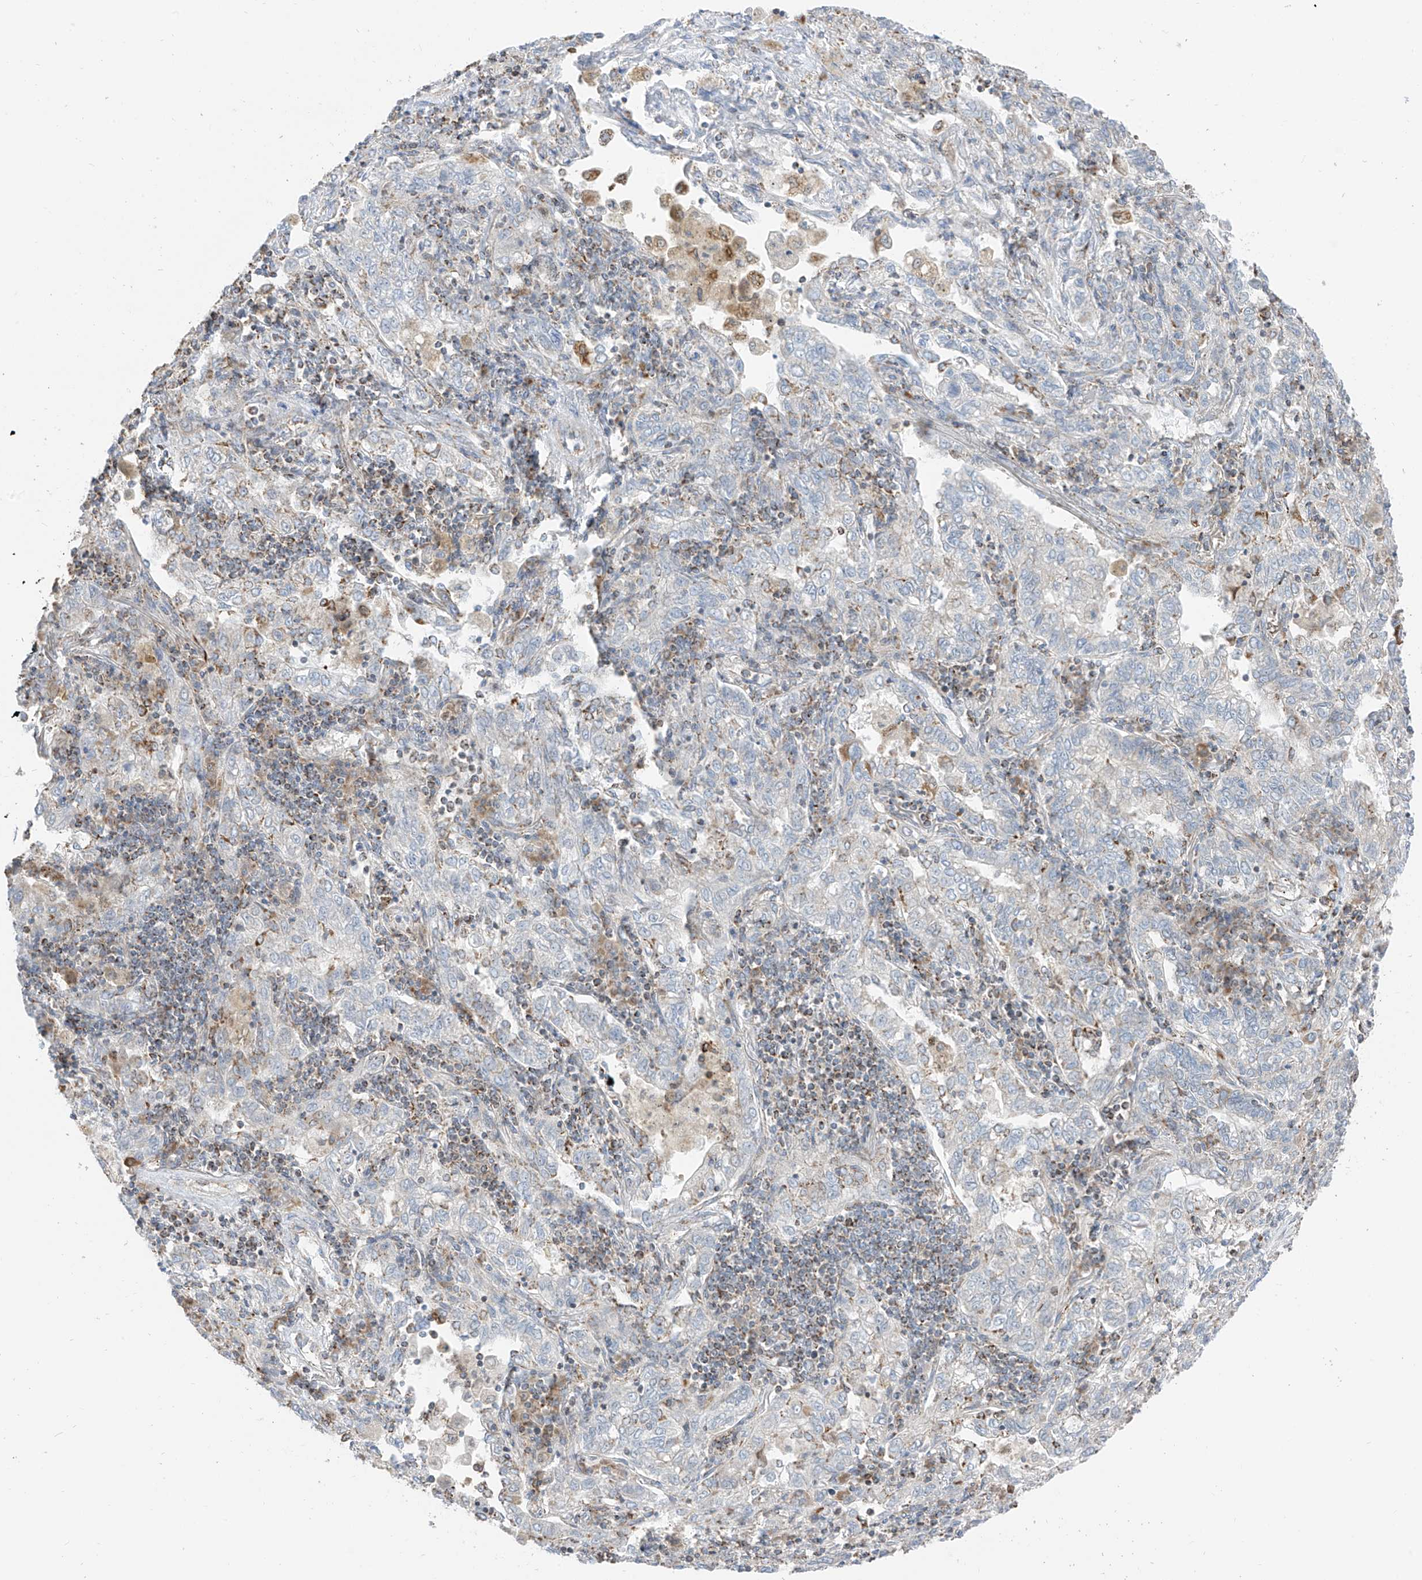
{"staining": {"intensity": "negative", "quantity": "none", "location": "none"}, "tissue": "lung cancer", "cell_type": "Tumor cells", "image_type": "cancer", "snomed": [{"axis": "morphology", "description": "Adenocarcinoma, NOS"}, {"axis": "topography", "description": "Lung"}], "caption": "Tumor cells are negative for brown protein staining in lung cancer (adenocarcinoma).", "gene": "ETHE1", "patient": {"sex": "male", "age": 49}}